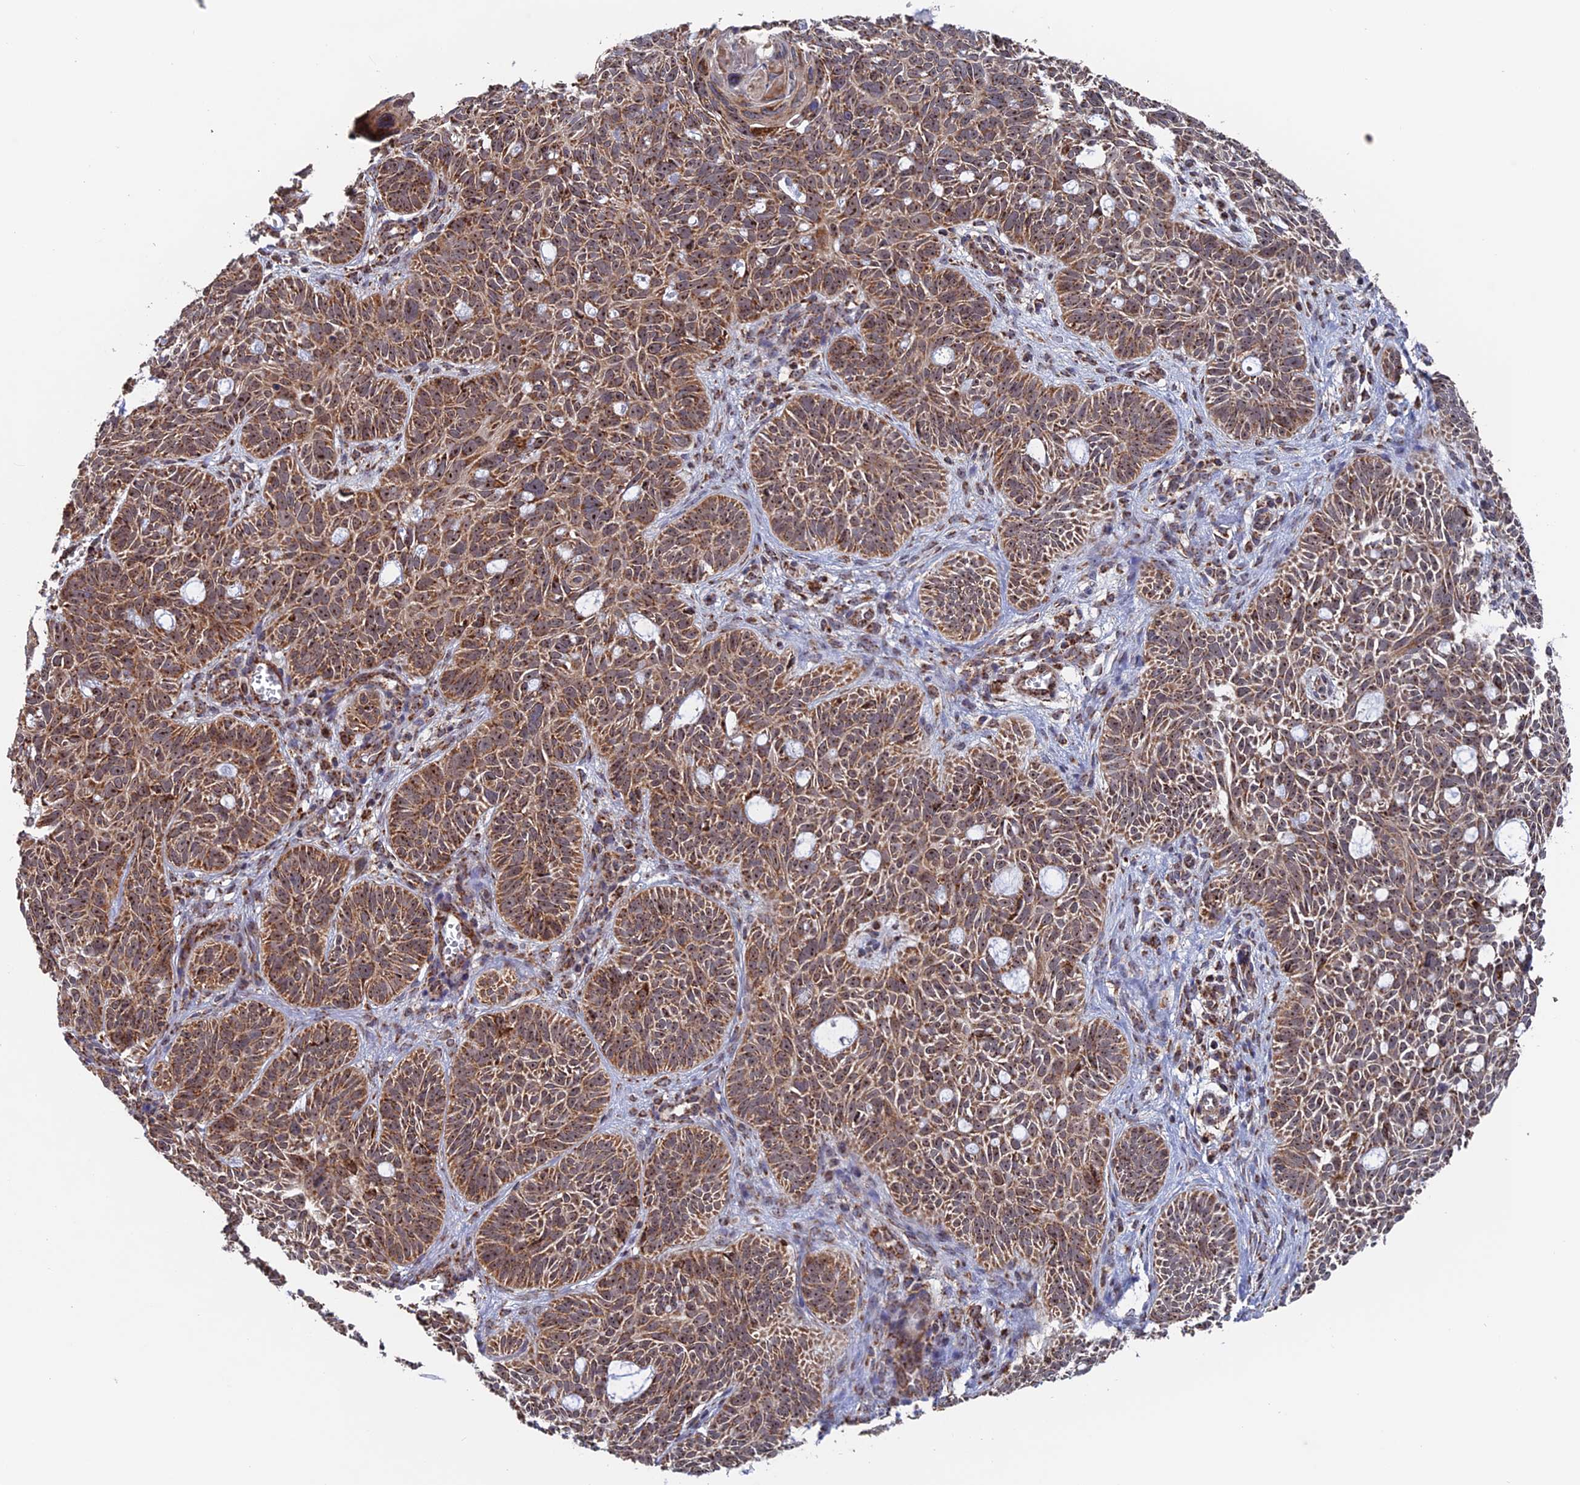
{"staining": {"intensity": "moderate", "quantity": ">75%", "location": "cytoplasmic/membranous"}, "tissue": "skin cancer", "cell_type": "Tumor cells", "image_type": "cancer", "snomed": [{"axis": "morphology", "description": "Basal cell carcinoma"}, {"axis": "topography", "description": "Skin"}], "caption": "DAB (3,3'-diaminobenzidine) immunohistochemical staining of human skin basal cell carcinoma exhibits moderate cytoplasmic/membranous protein staining in approximately >75% of tumor cells.", "gene": "DTYMK", "patient": {"sex": "male", "age": 69}}